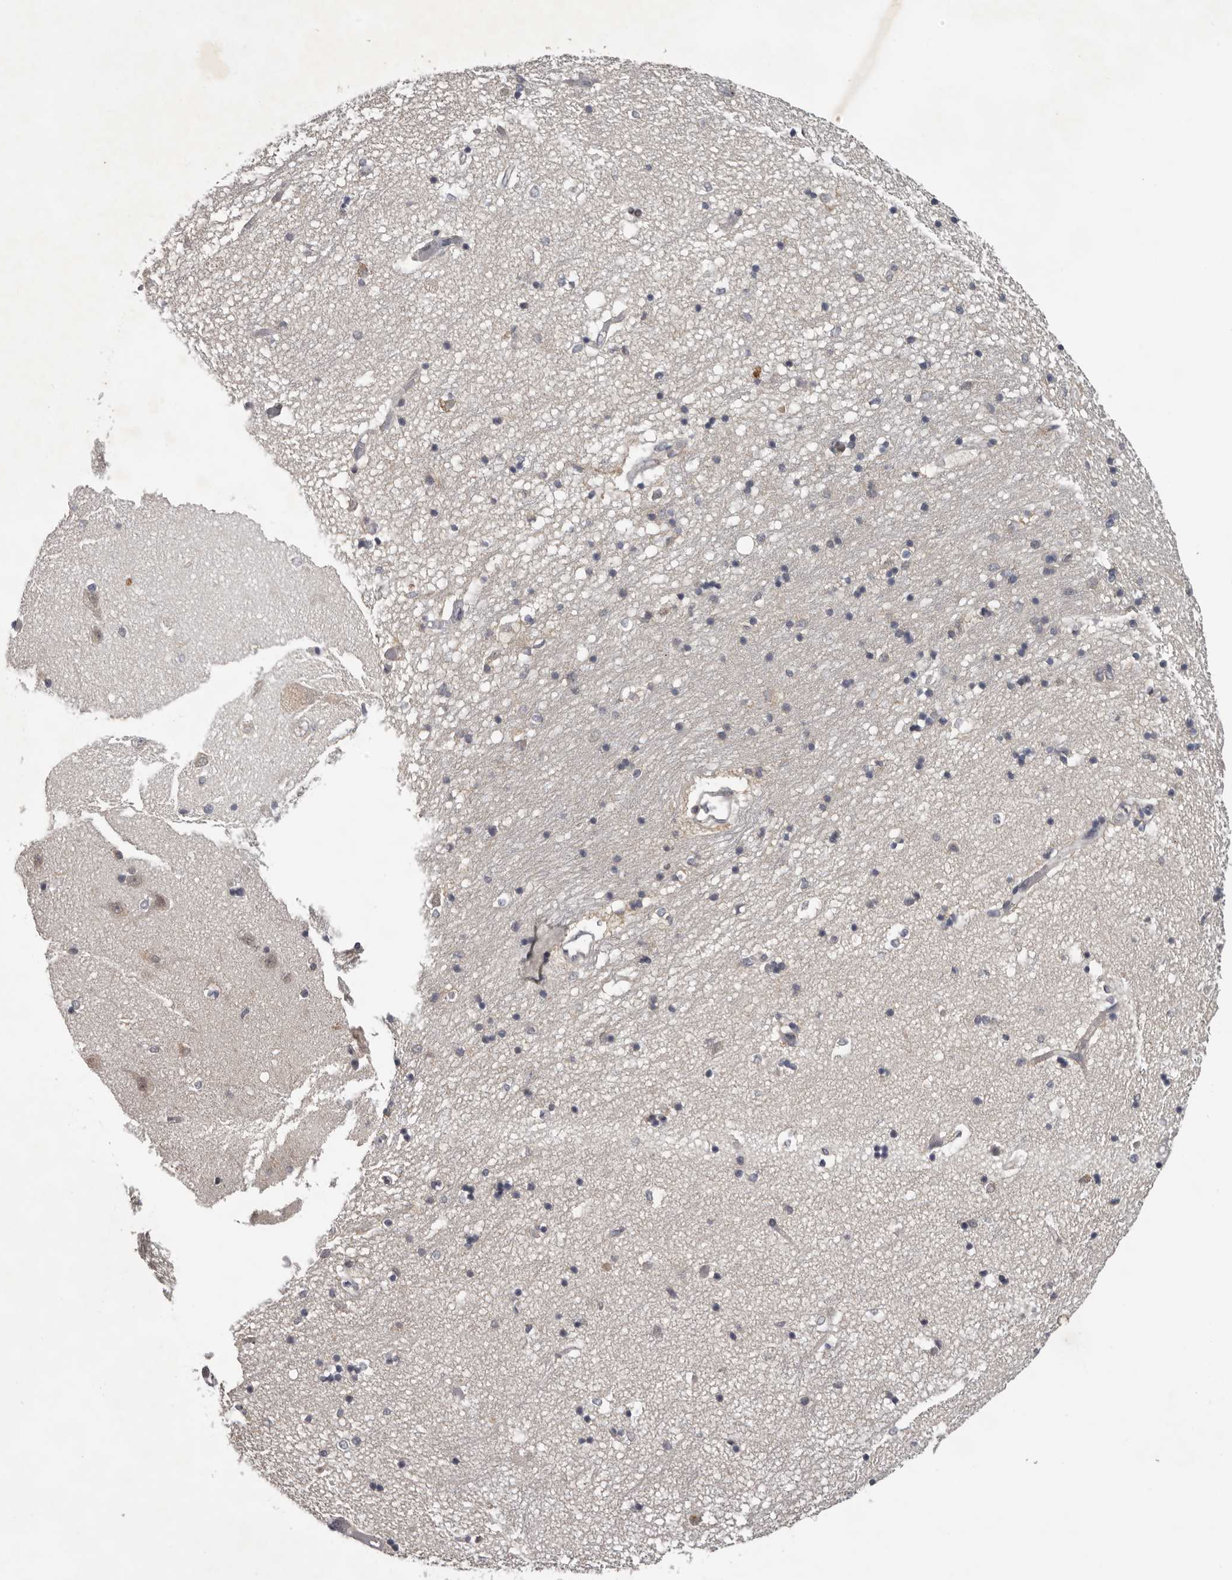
{"staining": {"intensity": "negative", "quantity": "none", "location": "none"}, "tissue": "hippocampus", "cell_type": "Glial cells", "image_type": "normal", "snomed": [{"axis": "morphology", "description": "Normal tissue, NOS"}, {"axis": "topography", "description": "Hippocampus"}], "caption": "Immunohistochemical staining of normal hippocampus exhibits no significant positivity in glial cells.", "gene": "ANKRD44", "patient": {"sex": "male", "age": 45}}